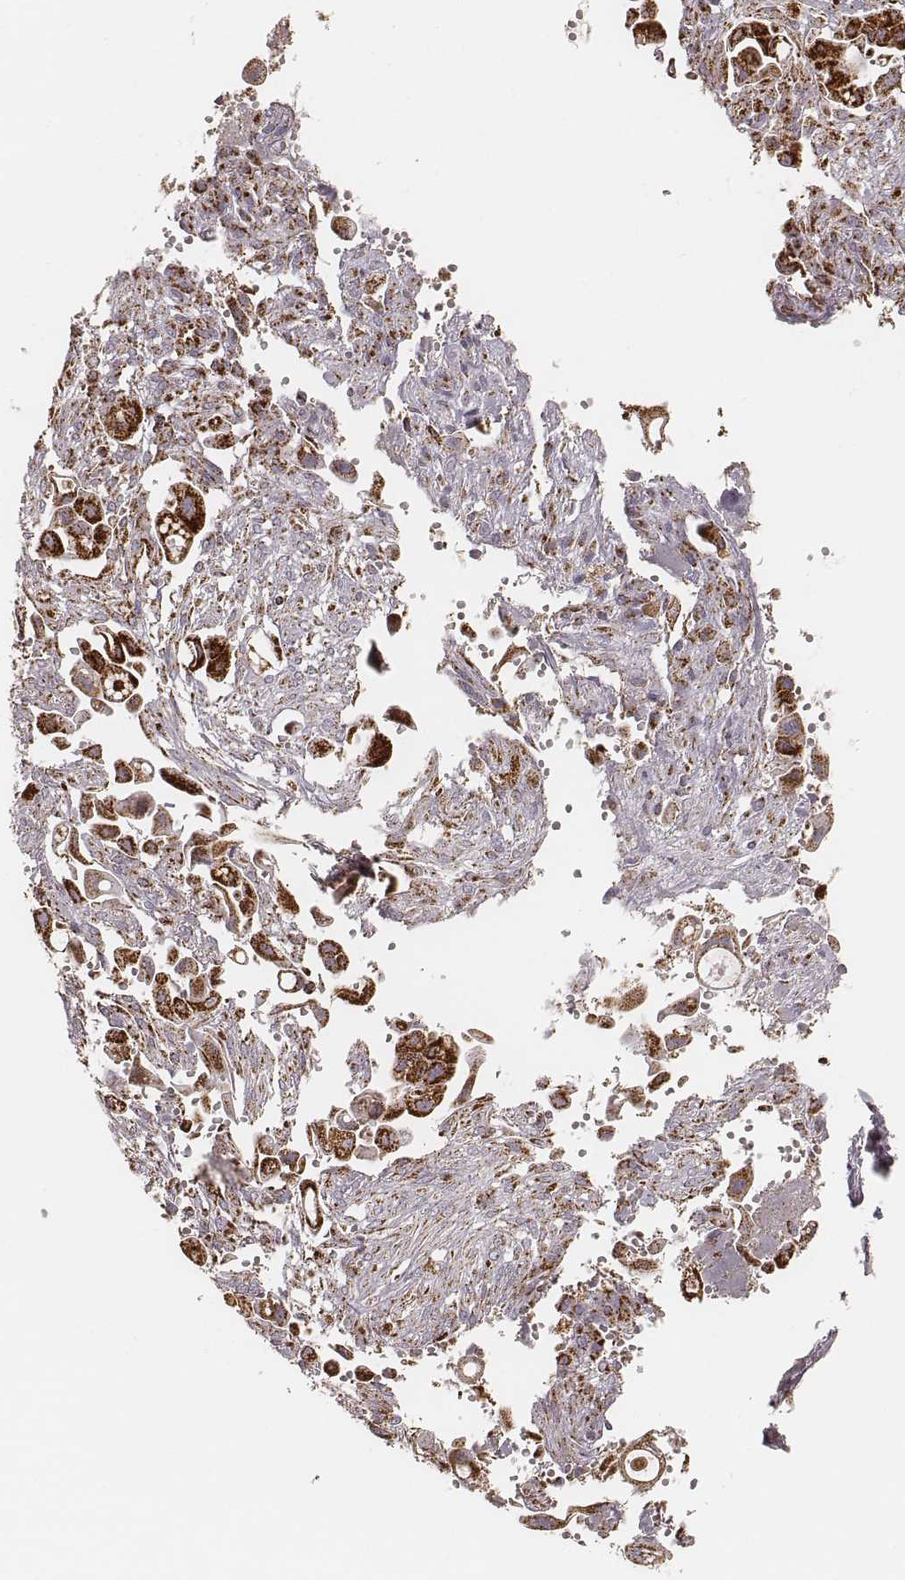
{"staining": {"intensity": "strong", "quantity": ">75%", "location": "cytoplasmic/membranous"}, "tissue": "pancreatic cancer", "cell_type": "Tumor cells", "image_type": "cancer", "snomed": [{"axis": "morphology", "description": "Adenocarcinoma, NOS"}, {"axis": "topography", "description": "Pancreas"}], "caption": "Protein analysis of pancreatic adenocarcinoma tissue reveals strong cytoplasmic/membranous staining in approximately >75% of tumor cells.", "gene": "CS", "patient": {"sex": "male", "age": 50}}